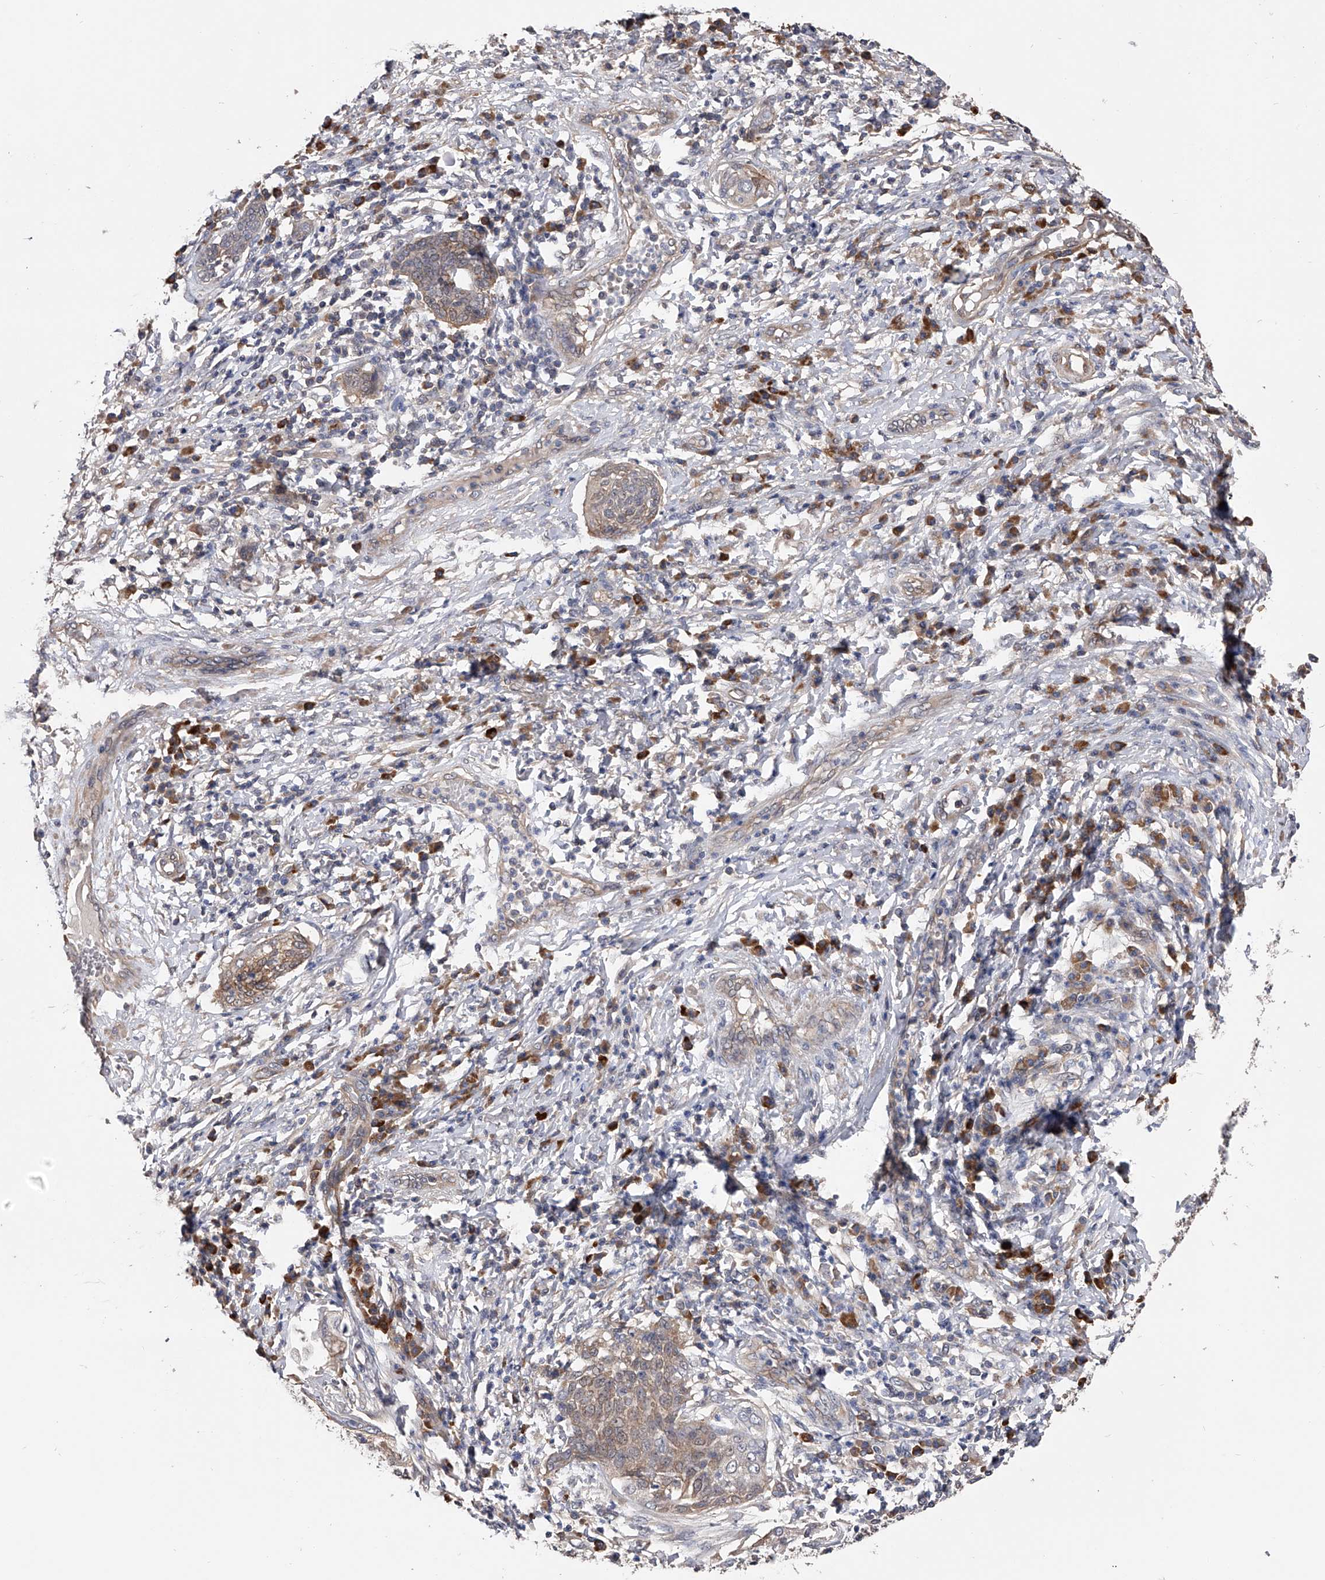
{"staining": {"intensity": "negative", "quantity": "none", "location": "none"}, "tissue": "cervical cancer", "cell_type": "Tumor cells", "image_type": "cancer", "snomed": [{"axis": "morphology", "description": "Squamous cell carcinoma, NOS"}, {"axis": "topography", "description": "Cervix"}], "caption": "Immunohistochemistry (IHC) image of neoplastic tissue: human cervical cancer (squamous cell carcinoma) stained with DAB (3,3'-diaminobenzidine) displays no significant protein staining in tumor cells.", "gene": "CFAP298", "patient": {"sex": "female", "age": 34}}